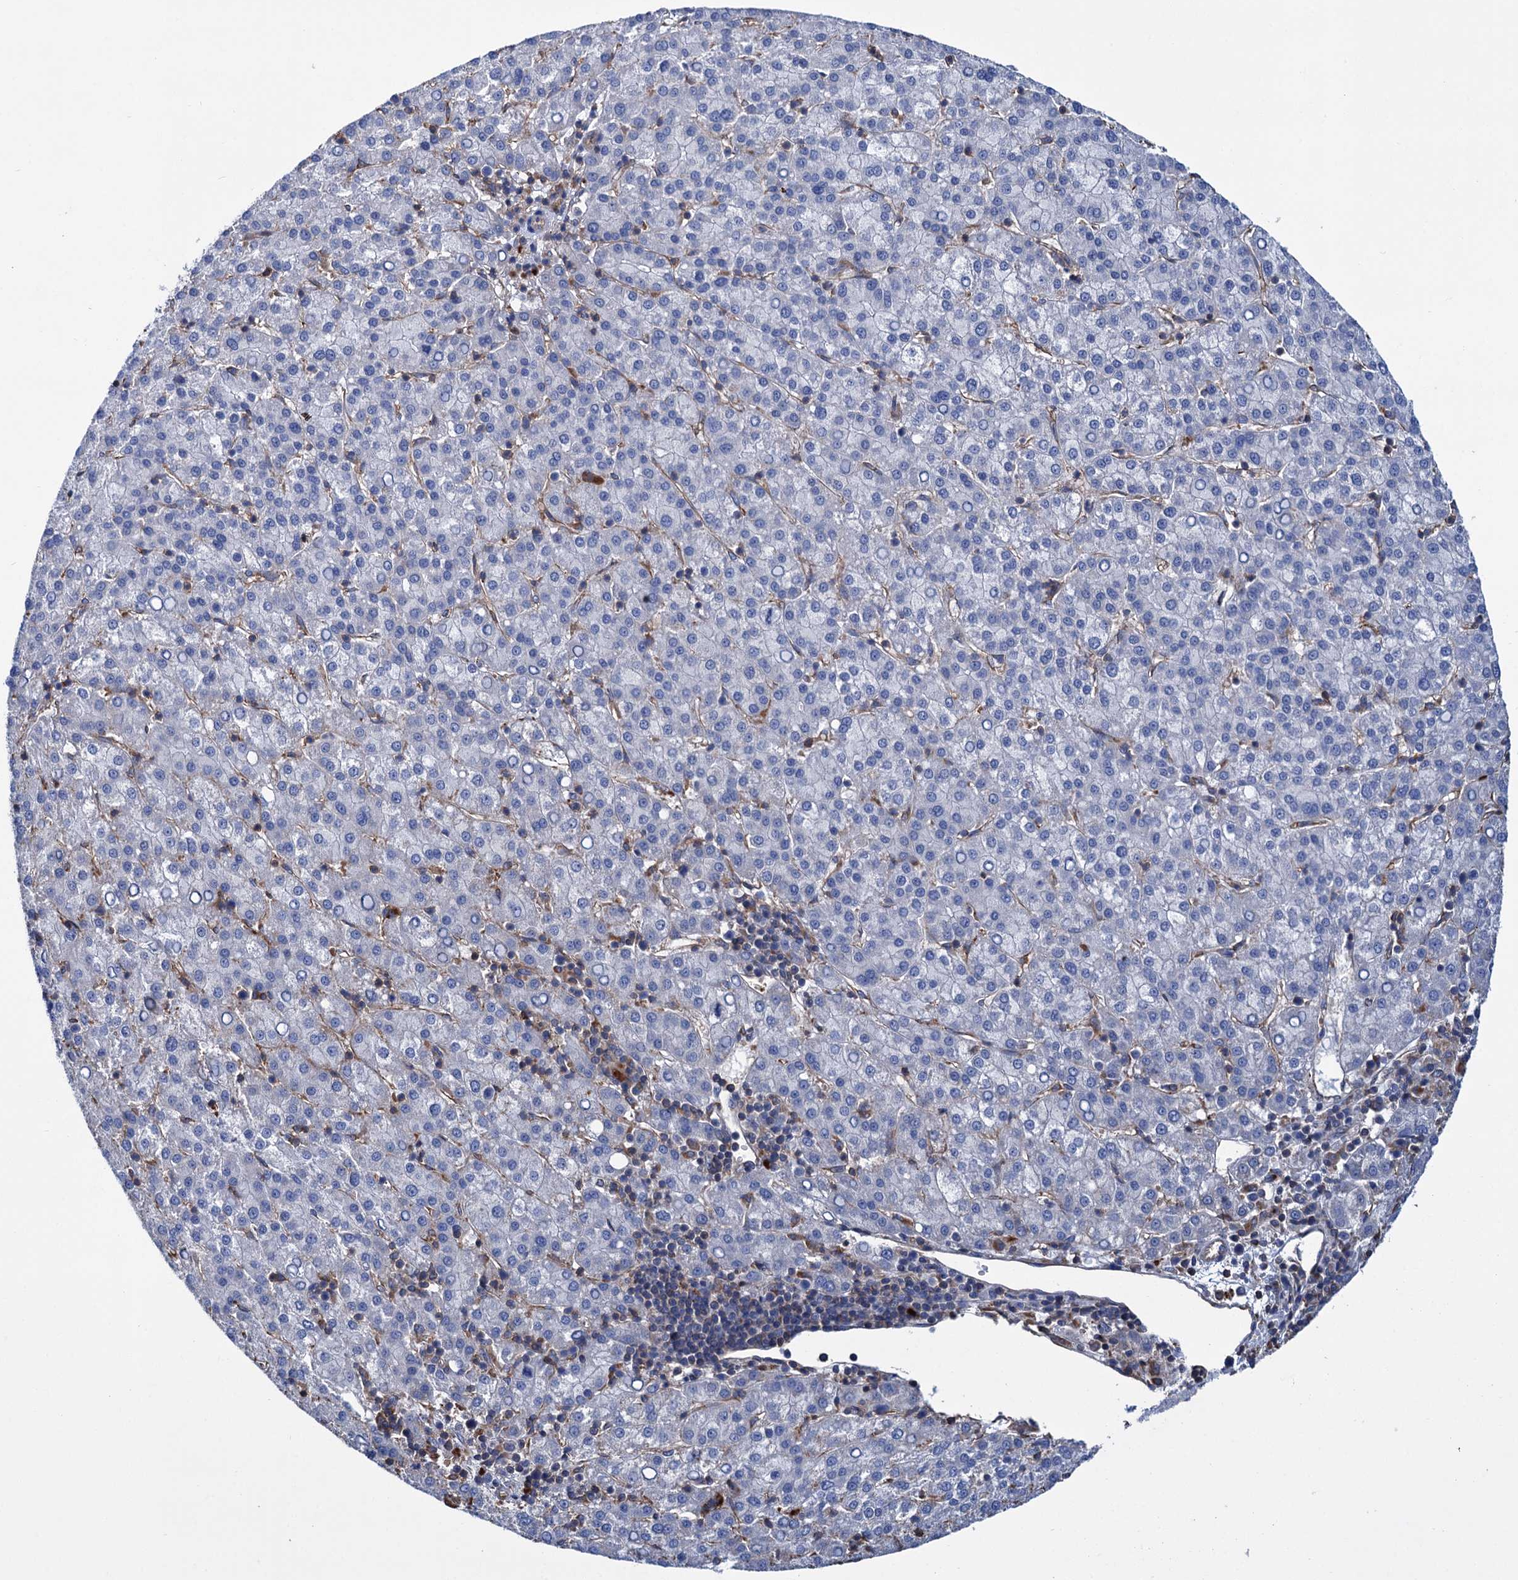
{"staining": {"intensity": "negative", "quantity": "none", "location": "none"}, "tissue": "liver cancer", "cell_type": "Tumor cells", "image_type": "cancer", "snomed": [{"axis": "morphology", "description": "Carcinoma, Hepatocellular, NOS"}, {"axis": "topography", "description": "Liver"}], "caption": "There is no significant staining in tumor cells of liver hepatocellular carcinoma.", "gene": "SCPEP1", "patient": {"sex": "female", "age": 58}}